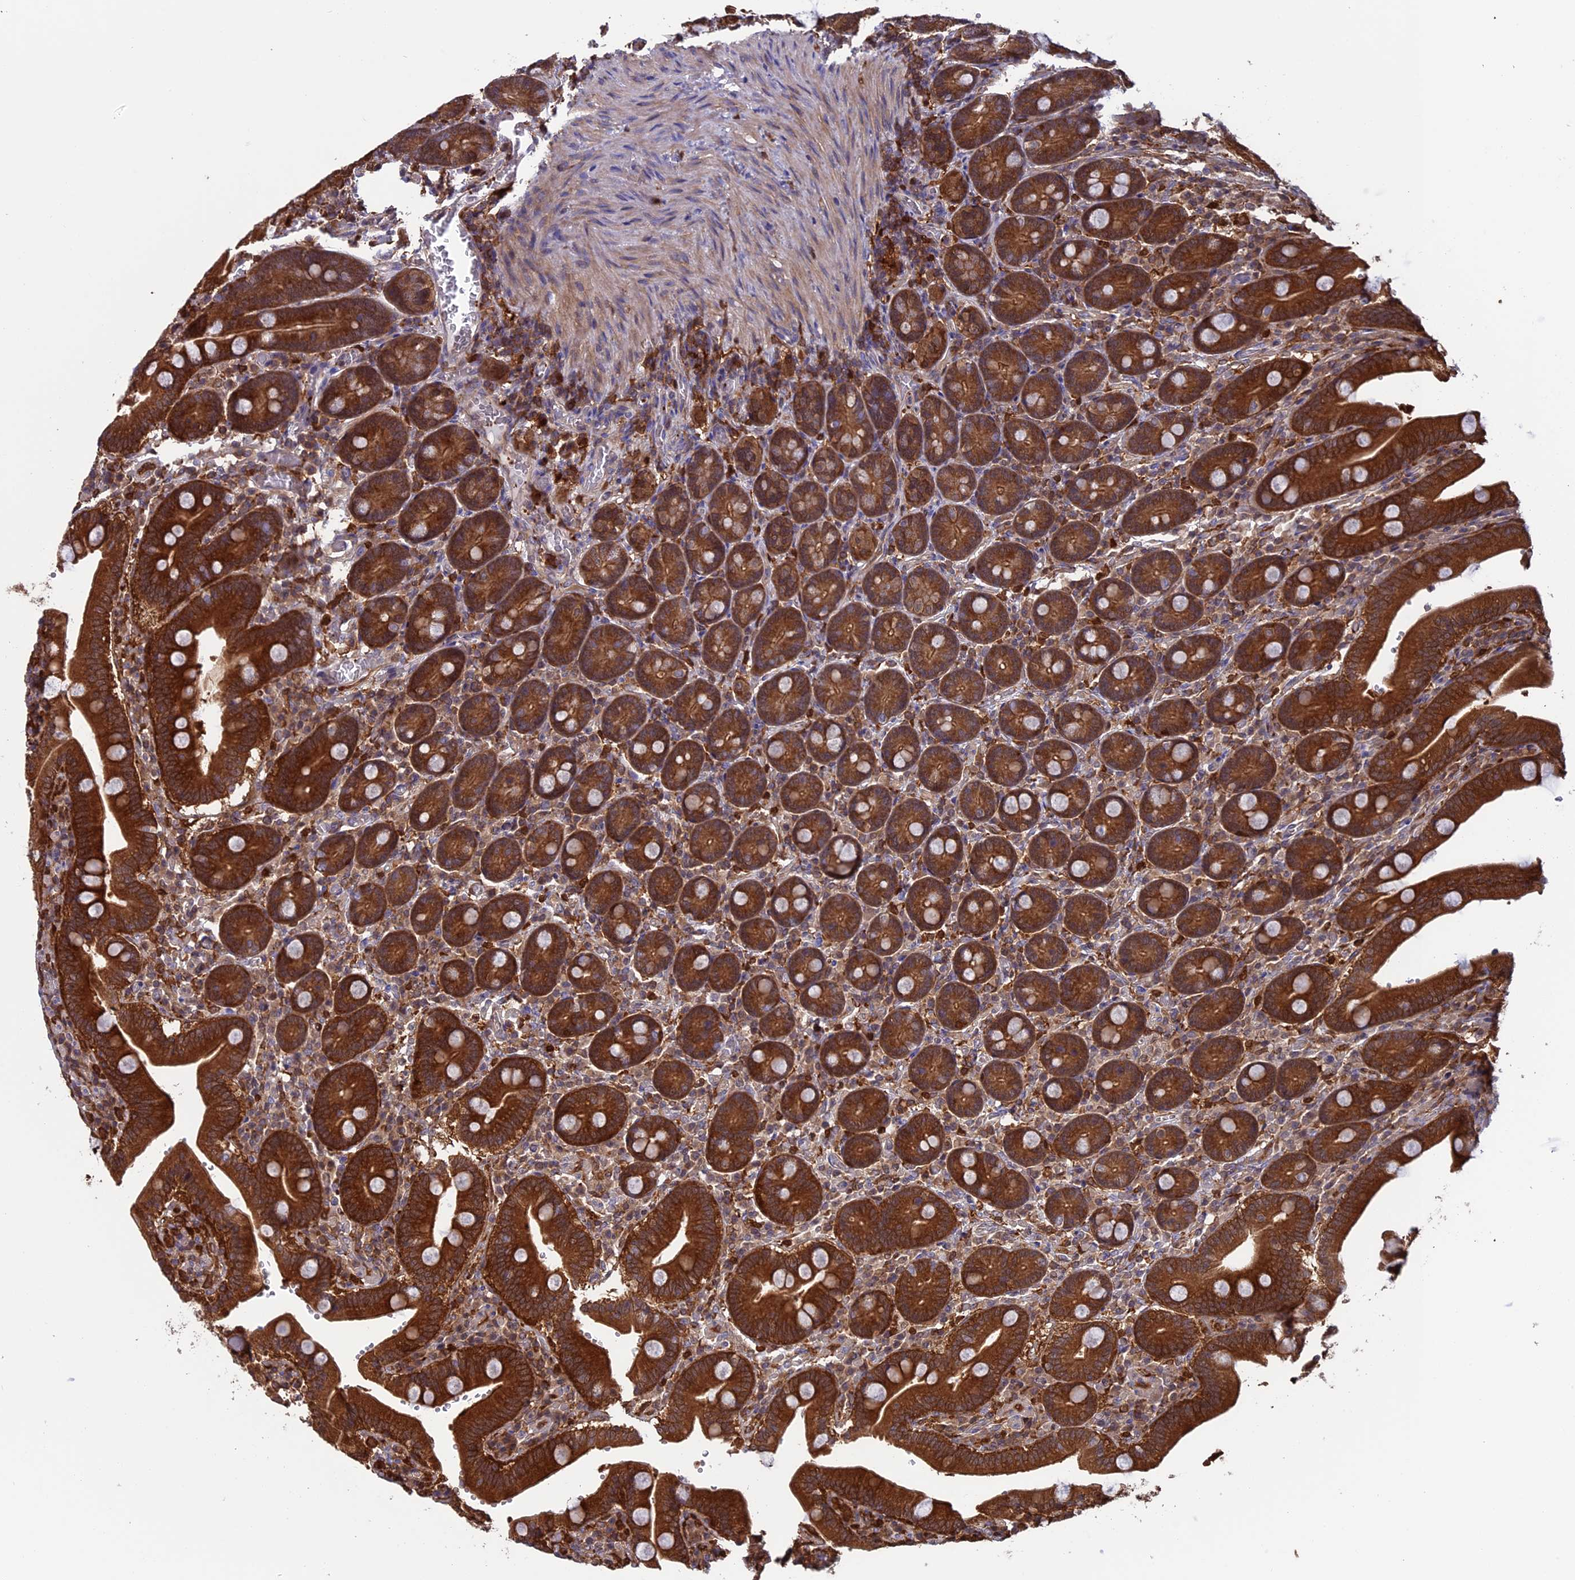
{"staining": {"intensity": "strong", "quantity": ">75%", "location": "cytoplasmic/membranous"}, "tissue": "duodenum", "cell_type": "Glandular cells", "image_type": "normal", "snomed": [{"axis": "morphology", "description": "Normal tissue, NOS"}, {"axis": "topography", "description": "Duodenum"}], "caption": "Duodenum stained with IHC reveals strong cytoplasmic/membranous staining in approximately >75% of glandular cells.", "gene": "ARHGAP18", "patient": {"sex": "female", "age": 62}}